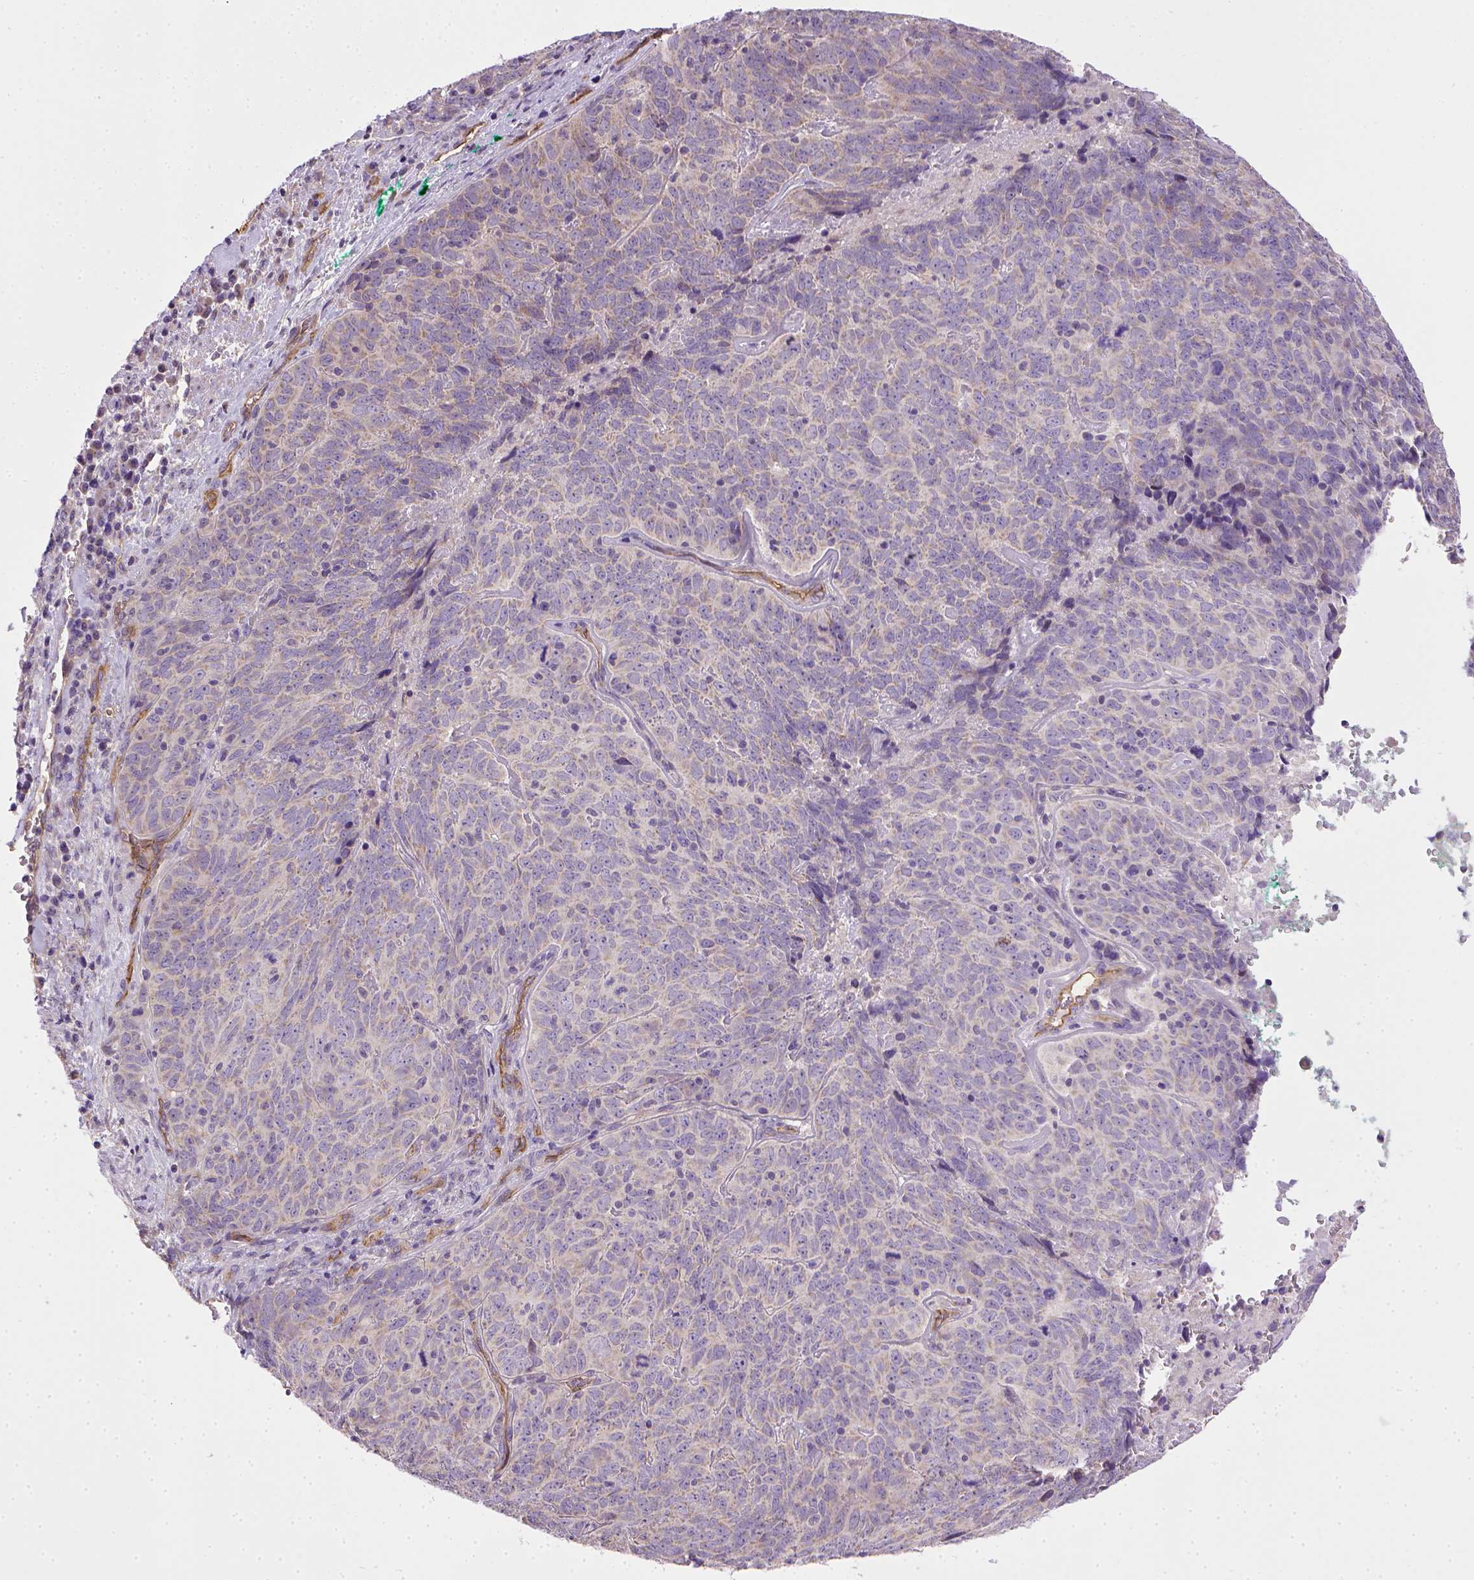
{"staining": {"intensity": "negative", "quantity": "none", "location": "none"}, "tissue": "skin cancer", "cell_type": "Tumor cells", "image_type": "cancer", "snomed": [{"axis": "morphology", "description": "Squamous cell carcinoma, NOS"}, {"axis": "topography", "description": "Skin"}, {"axis": "topography", "description": "Anal"}], "caption": "Tumor cells are negative for protein expression in human squamous cell carcinoma (skin).", "gene": "ENG", "patient": {"sex": "female", "age": 51}}